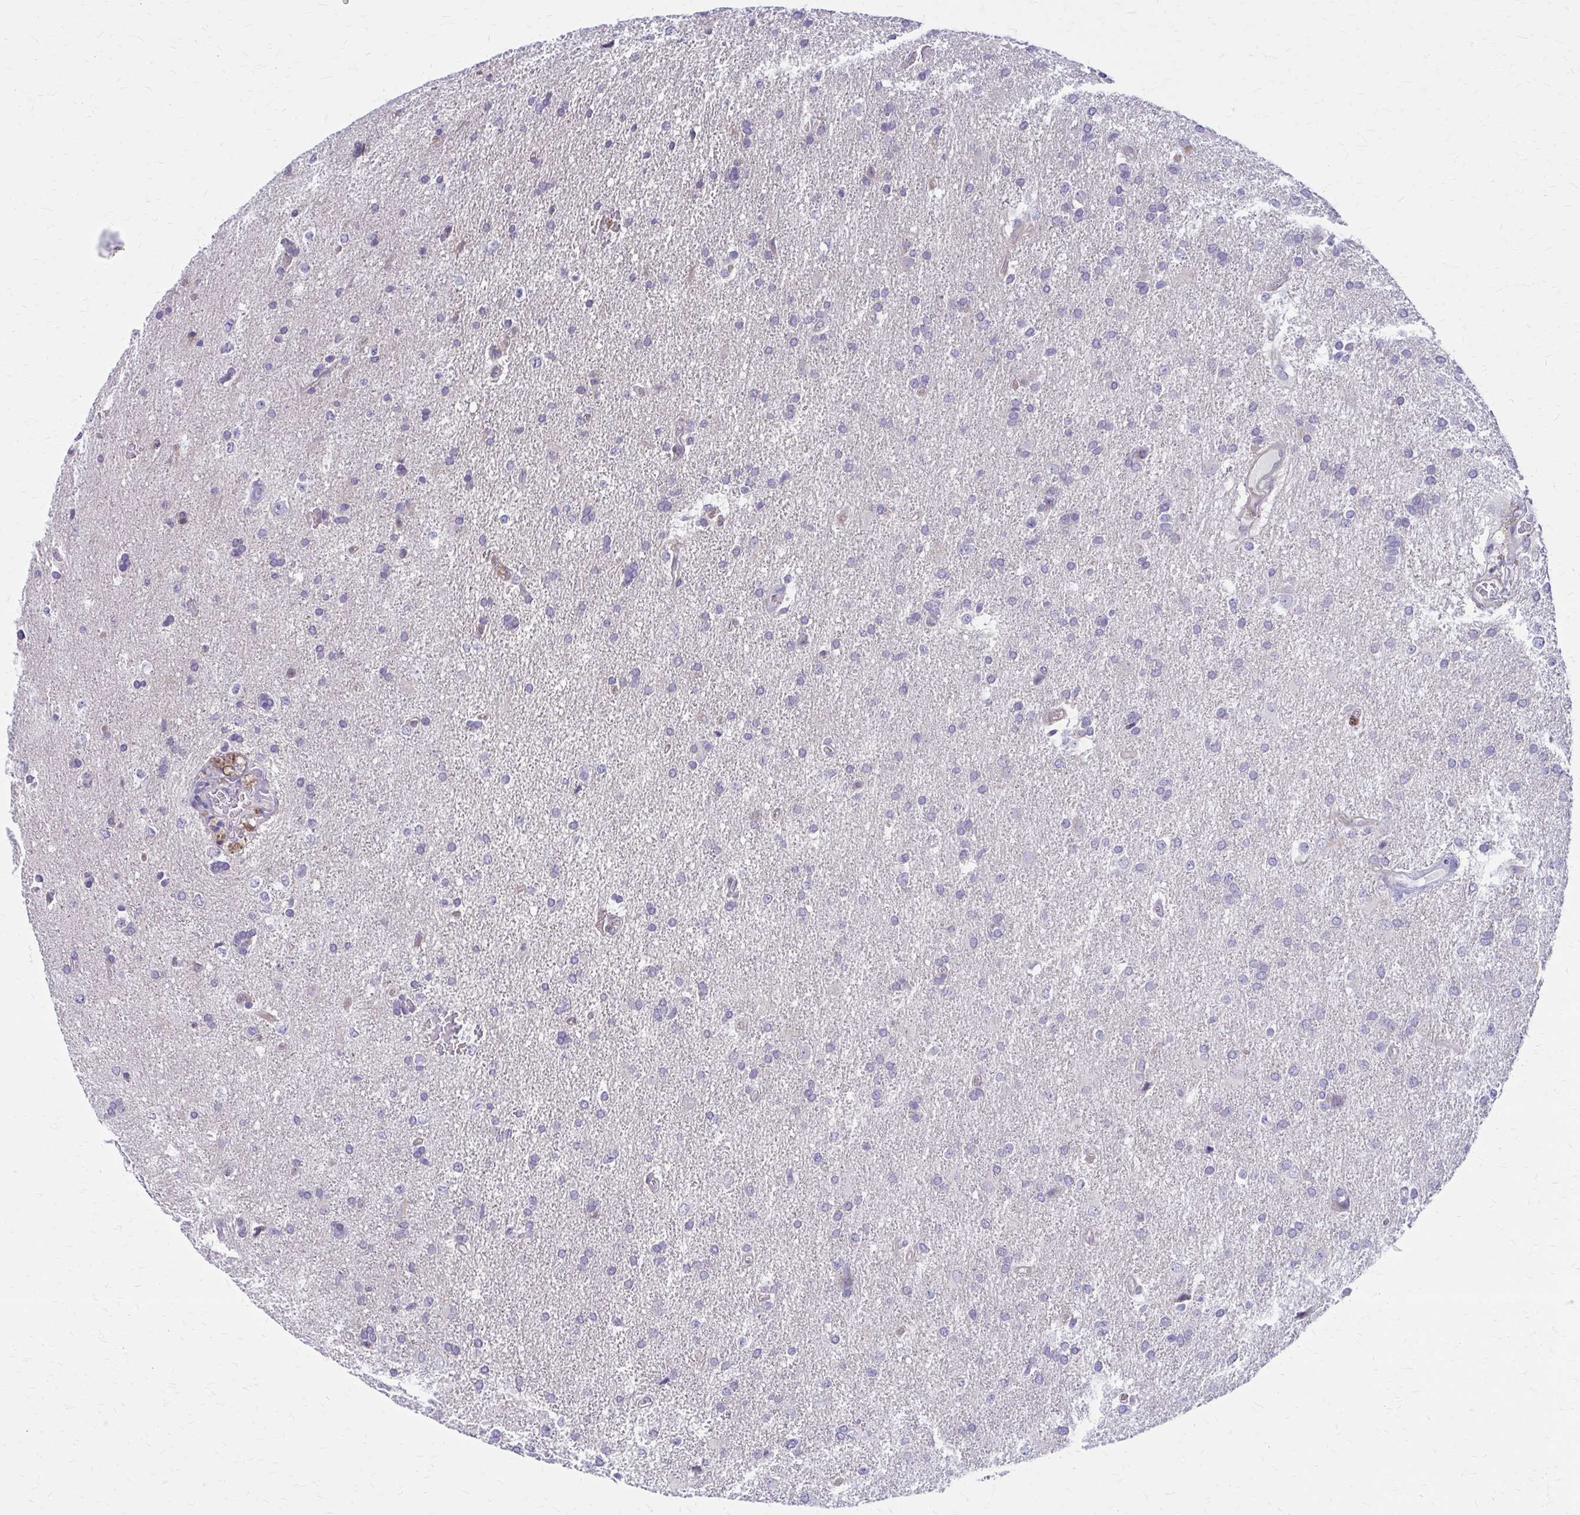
{"staining": {"intensity": "negative", "quantity": "none", "location": "none"}, "tissue": "glioma", "cell_type": "Tumor cells", "image_type": "cancer", "snomed": [{"axis": "morphology", "description": "Glioma, malignant, High grade"}, {"axis": "topography", "description": "Brain"}], "caption": "IHC of human malignant glioma (high-grade) reveals no positivity in tumor cells.", "gene": "GLYATL2", "patient": {"sex": "male", "age": 68}}